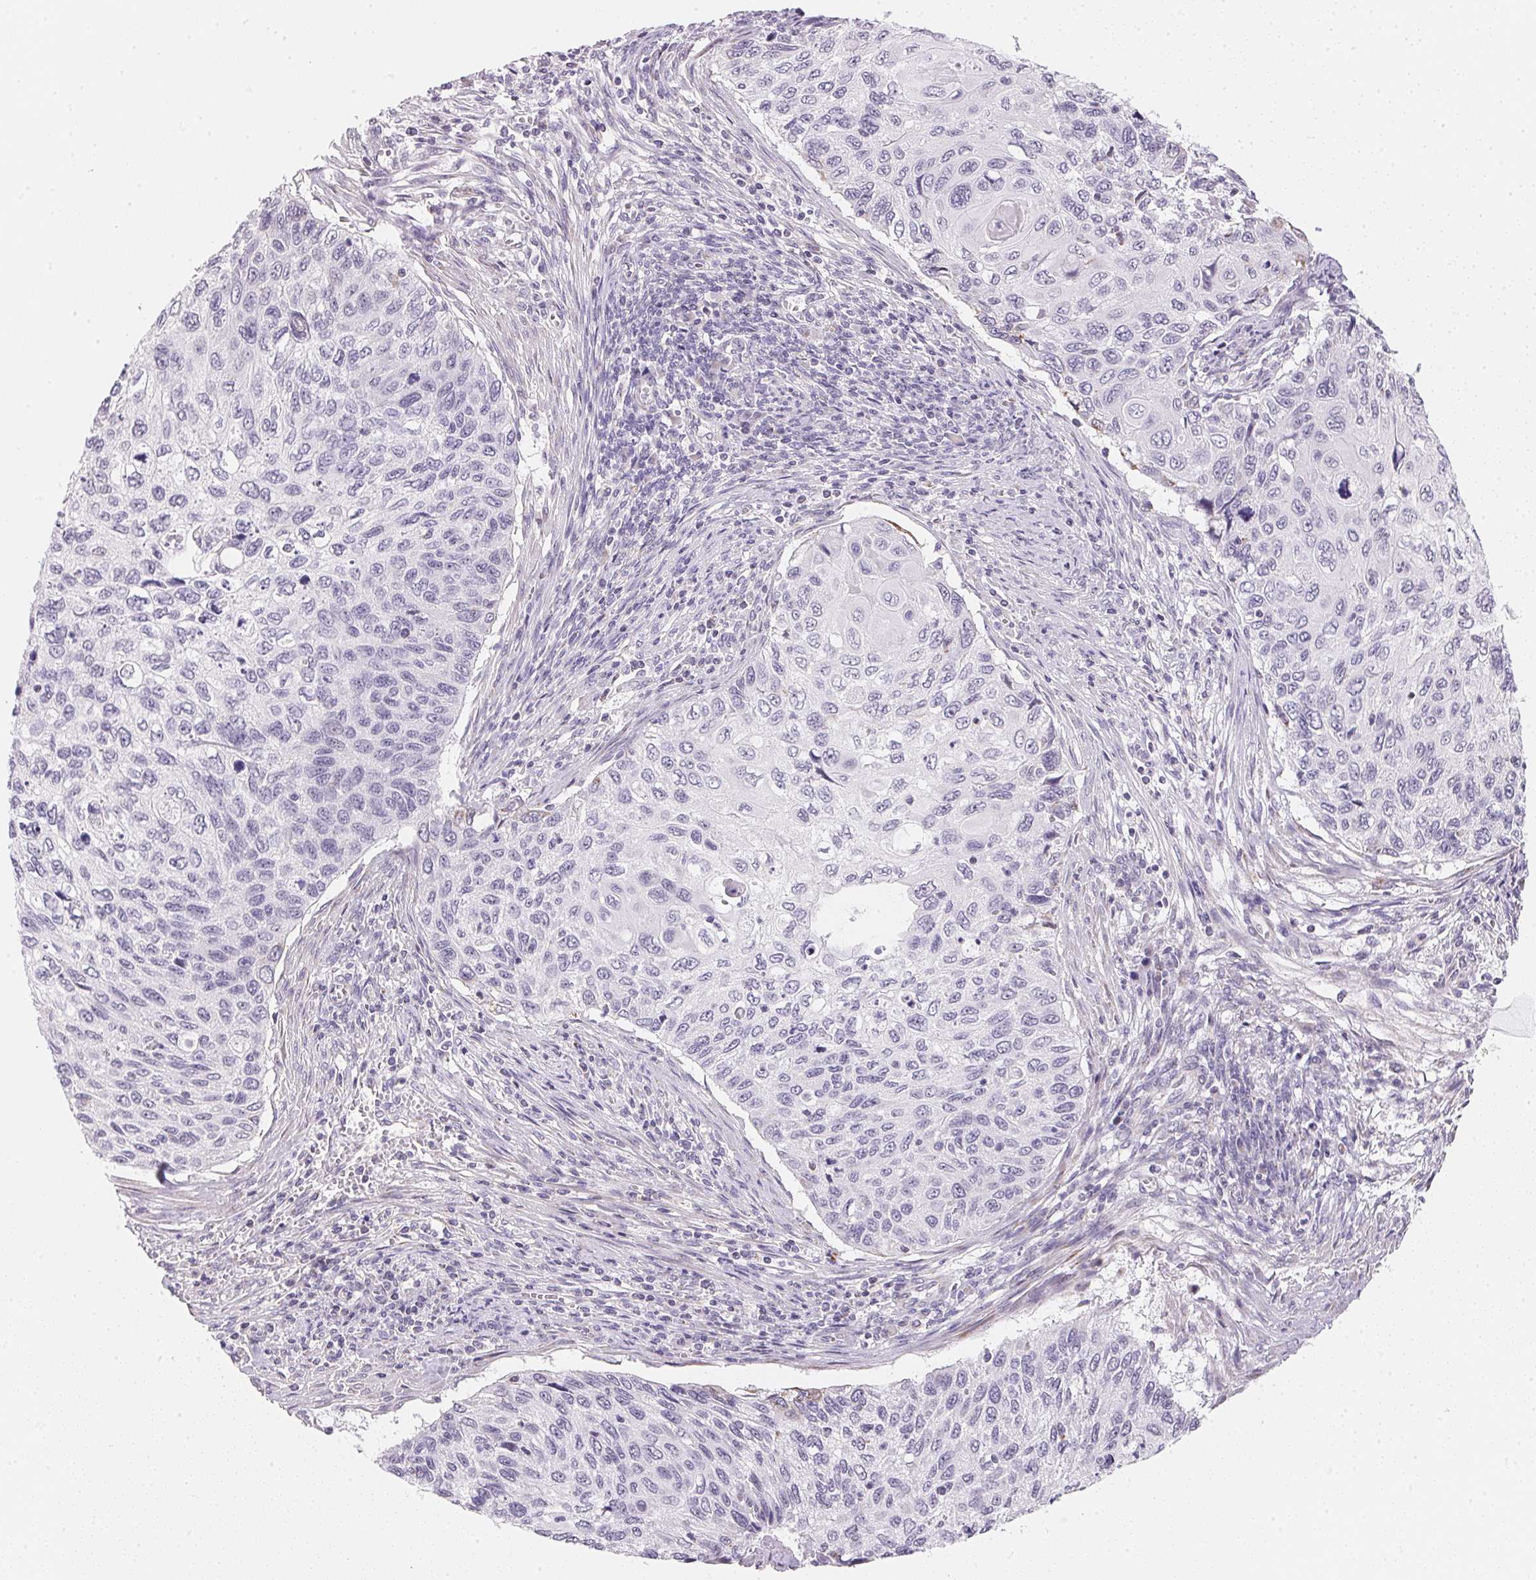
{"staining": {"intensity": "negative", "quantity": "none", "location": "none"}, "tissue": "cervical cancer", "cell_type": "Tumor cells", "image_type": "cancer", "snomed": [{"axis": "morphology", "description": "Squamous cell carcinoma, NOS"}, {"axis": "topography", "description": "Cervix"}], "caption": "Immunohistochemical staining of human cervical cancer reveals no significant expression in tumor cells. (DAB (3,3'-diaminobenzidine) IHC visualized using brightfield microscopy, high magnification).", "gene": "GIPC2", "patient": {"sex": "female", "age": 70}}